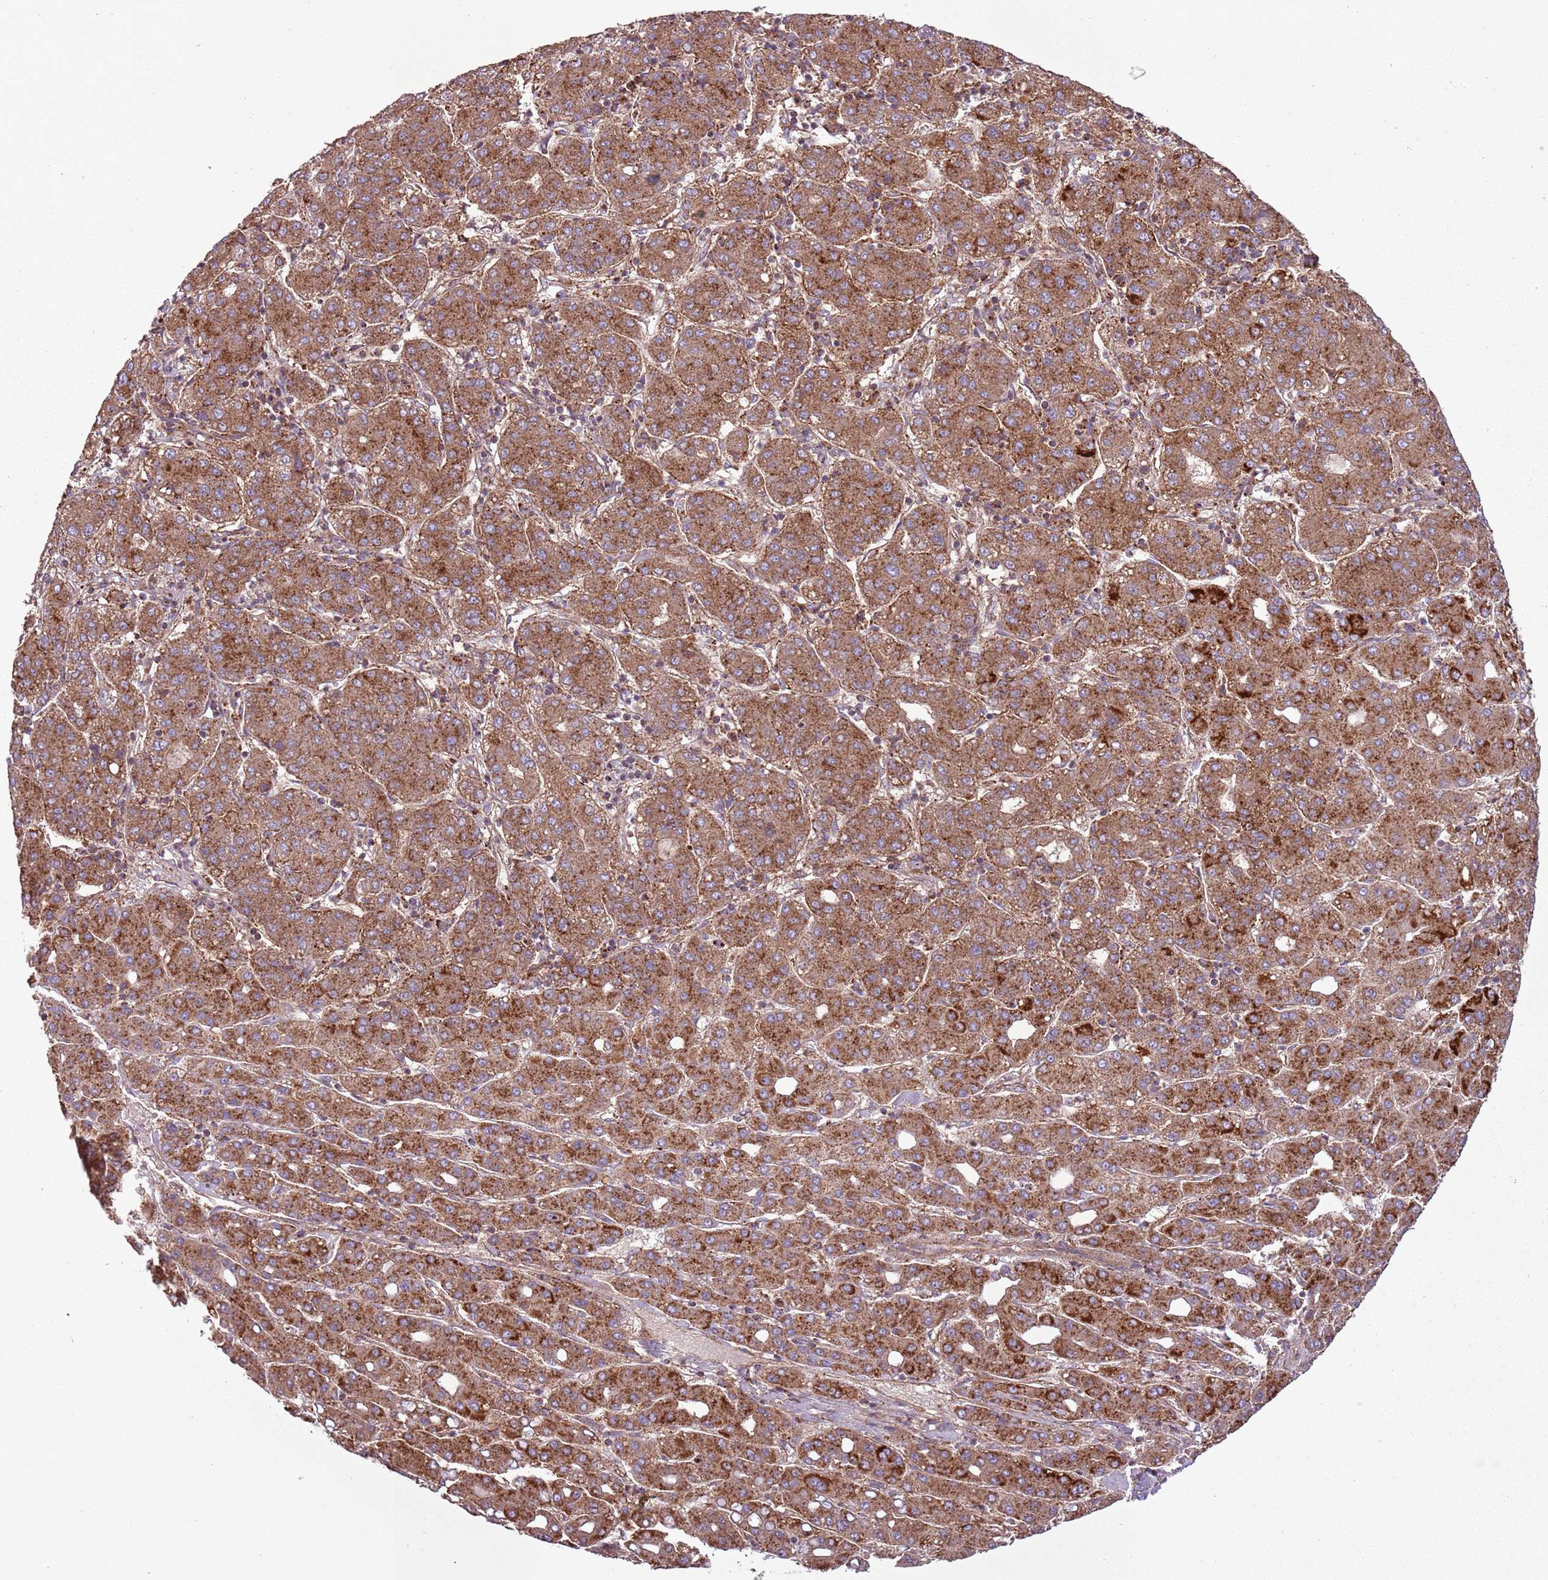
{"staining": {"intensity": "strong", "quantity": ">75%", "location": "cytoplasmic/membranous"}, "tissue": "liver cancer", "cell_type": "Tumor cells", "image_type": "cancer", "snomed": [{"axis": "morphology", "description": "Carcinoma, Hepatocellular, NOS"}, {"axis": "topography", "description": "Liver"}], "caption": "Brown immunohistochemical staining in human liver cancer reveals strong cytoplasmic/membranous expression in approximately >75% of tumor cells.", "gene": "ANKRD24", "patient": {"sex": "male", "age": 65}}